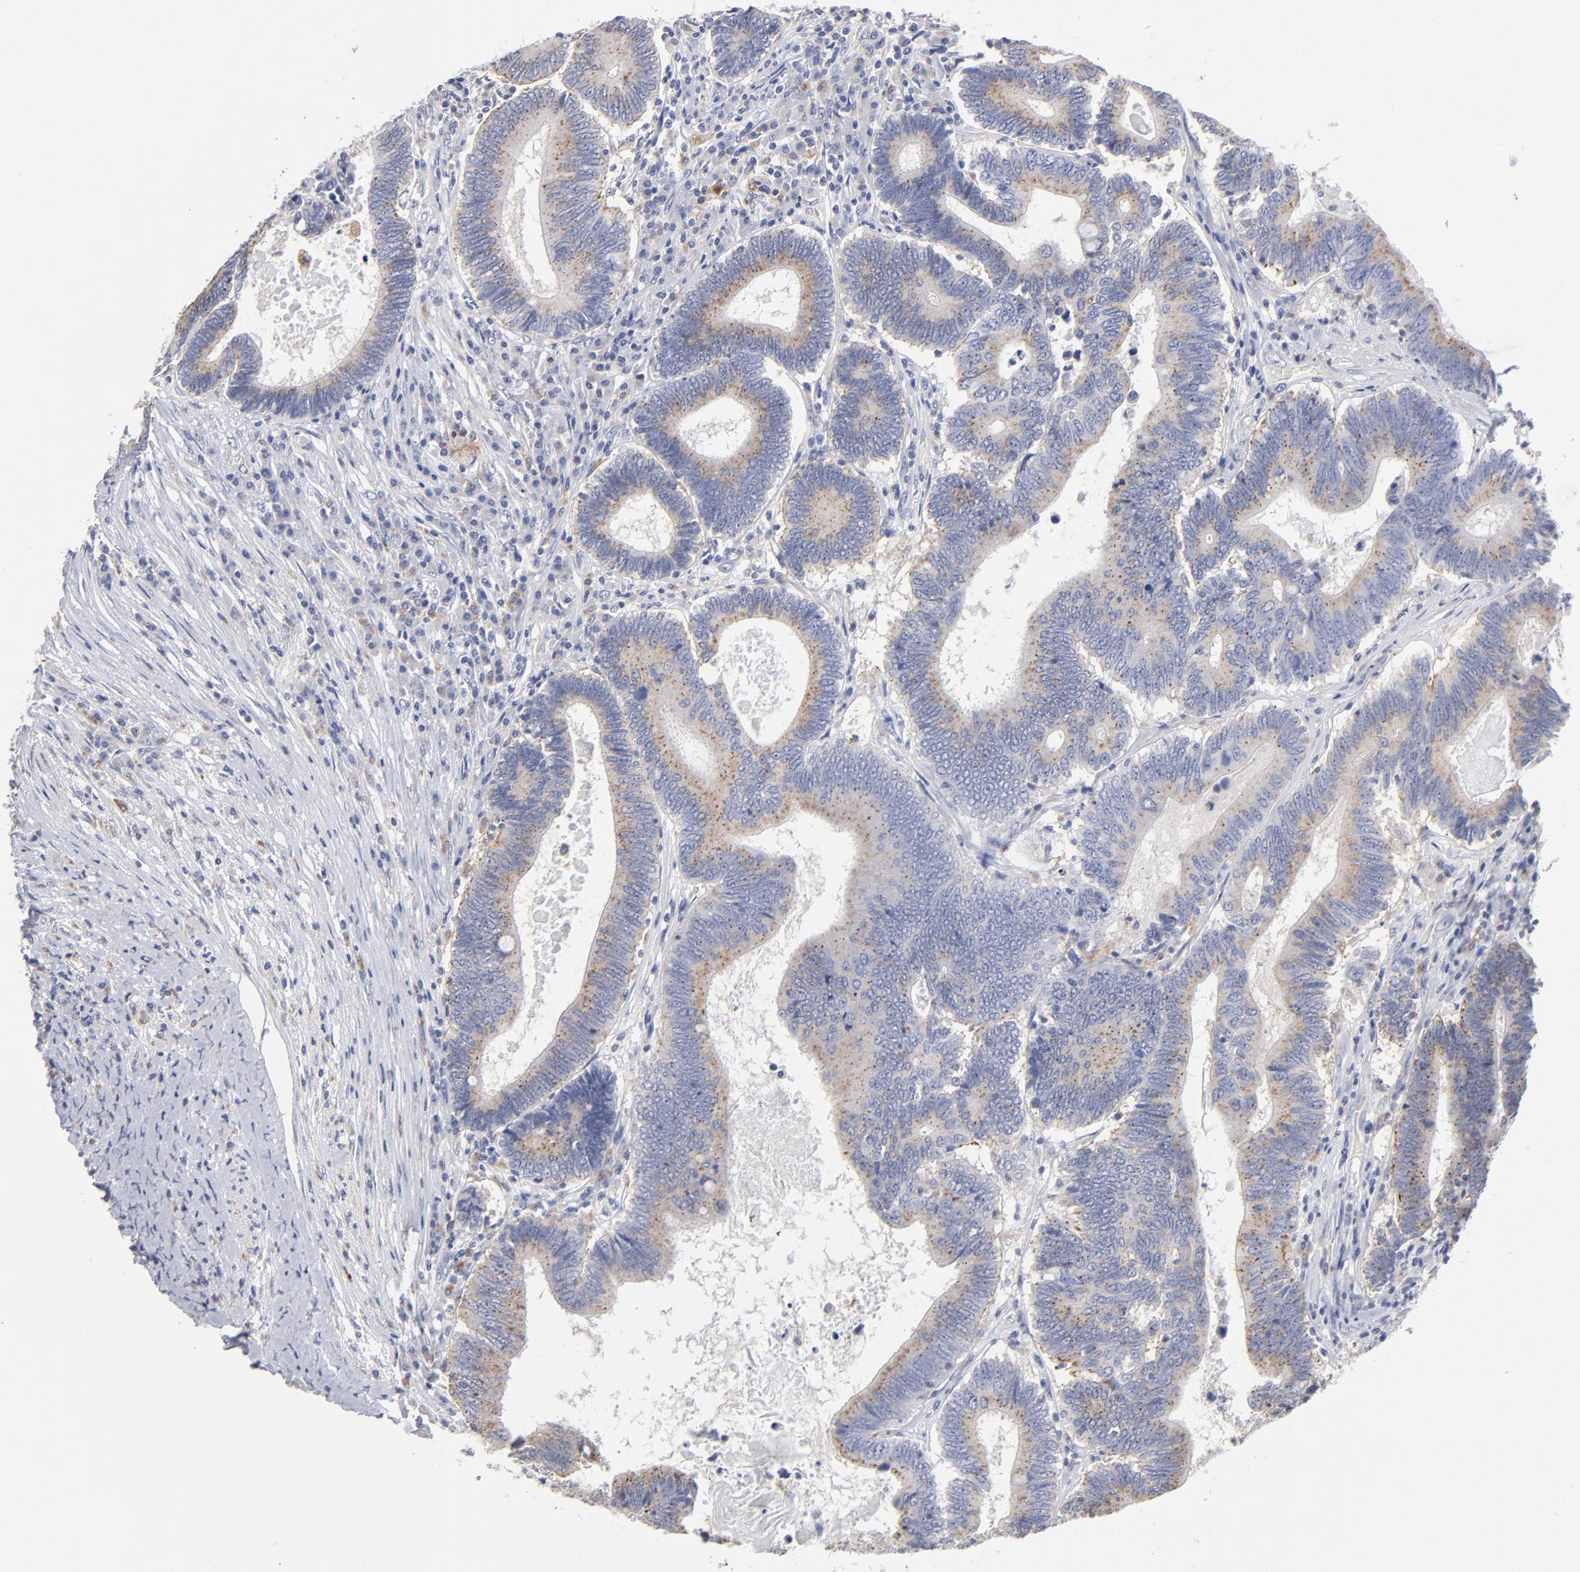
{"staining": {"intensity": "moderate", "quantity": ">75%", "location": "cytoplasmic/membranous"}, "tissue": "colorectal cancer", "cell_type": "Tumor cells", "image_type": "cancer", "snomed": [{"axis": "morphology", "description": "Adenocarcinoma, NOS"}, {"axis": "topography", "description": "Colon"}], "caption": "DAB (3,3'-diaminobenzidine) immunohistochemical staining of colorectal cancer (adenocarcinoma) reveals moderate cytoplasmic/membranous protein positivity in approximately >75% of tumor cells. Using DAB (brown) and hematoxylin (blue) stains, captured at high magnification using brightfield microscopy.", "gene": "RRAGB", "patient": {"sex": "female", "age": 78}}